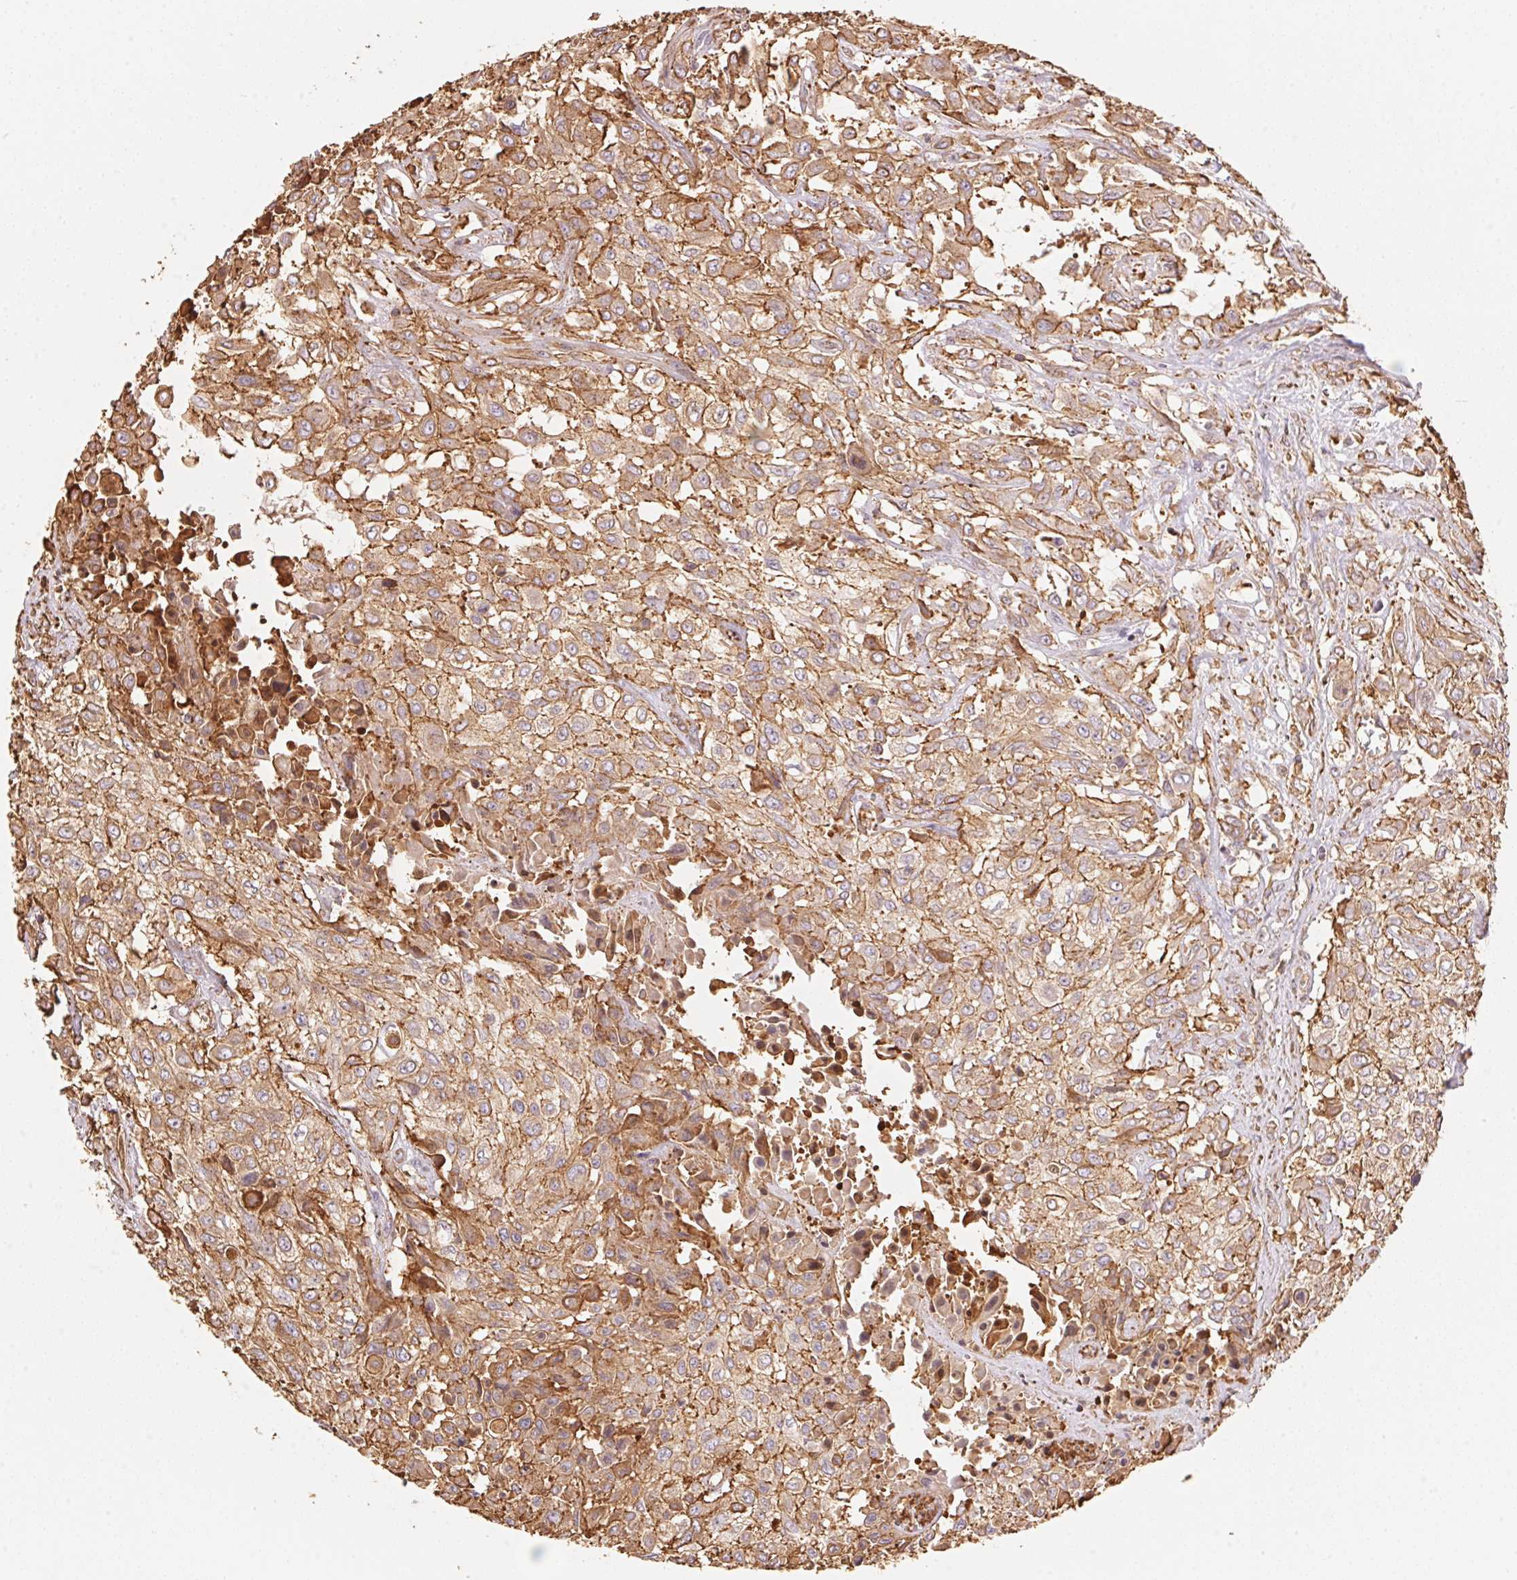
{"staining": {"intensity": "moderate", "quantity": ">75%", "location": "cytoplasmic/membranous"}, "tissue": "urothelial cancer", "cell_type": "Tumor cells", "image_type": "cancer", "snomed": [{"axis": "morphology", "description": "Urothelial carcinoma, High grade"}, {"axis": "topography", "description": "Urinary bladder"}], "caption": "A brown stain shows moderate cytoplasmic/membranous staining of a protein in human urothelial cancer tumor cells. (IHC, brightfield microscopy, high magnification).", "gene": "FRAS1", "patient": {"sex": "male", "age": 57}}